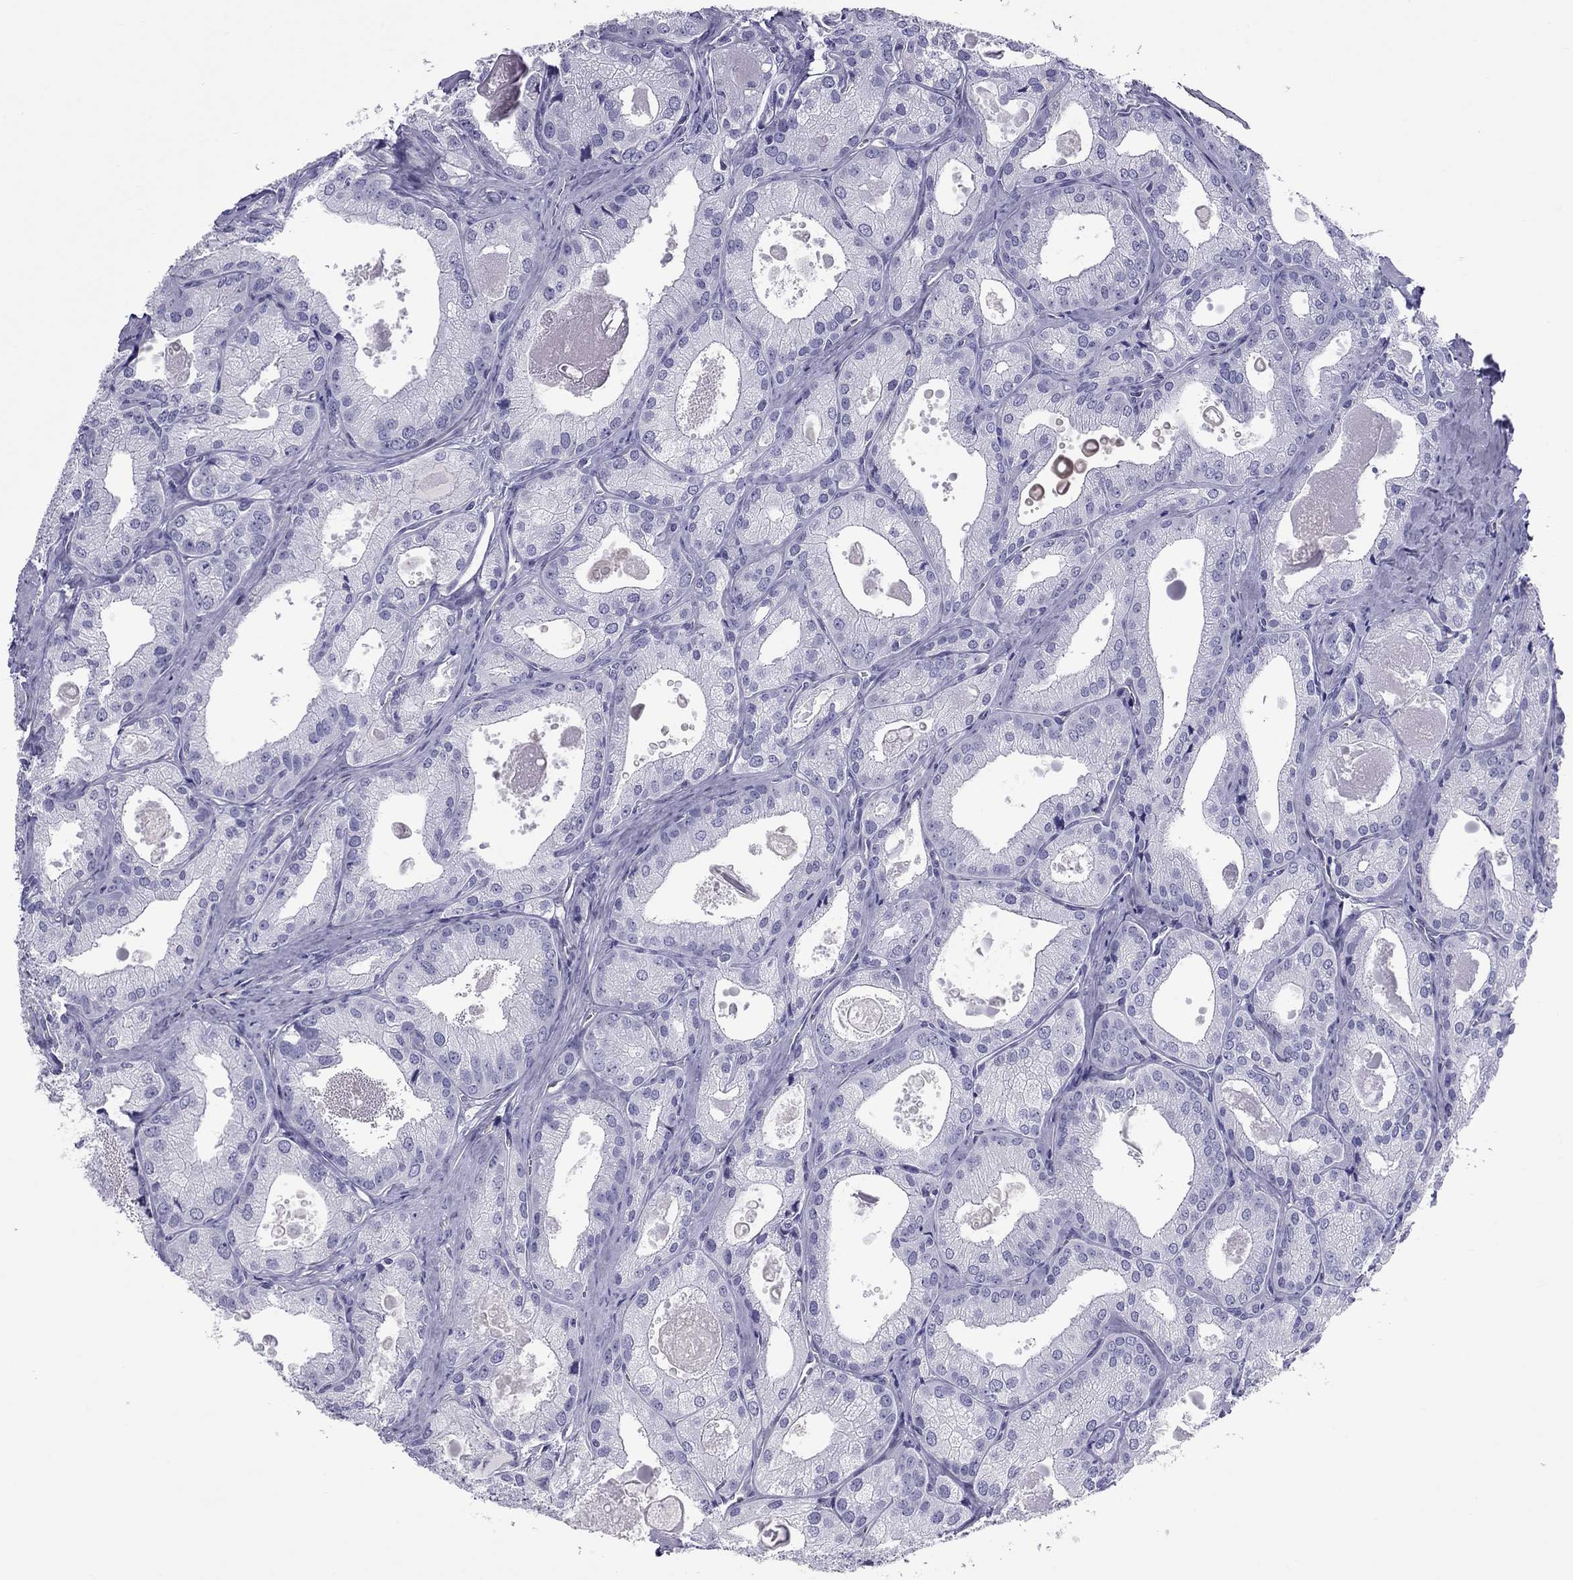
{"staining": {"intensity": "negative", "quantity": "none", "location": "none"}, "tissue": "prostate cancer", "cell_type": "Tumor cells", "image_type": "cancer", "snomed": [{"axis": "morphology", "description": "Adenocarcinoma, NOS"}, {"axis": "morphology", "description": "Adenocarcinoma, High grade"}, {"axis": "topography", "description": "Prostate"}], "caption": "DAB (3,3'-diaminobenzidine) immunohistochemical staining of human prostate cancer displays no significant expression in tumor cells.", "gene": "FSCN3", "patient": {"sex": "male", "age": 70}}